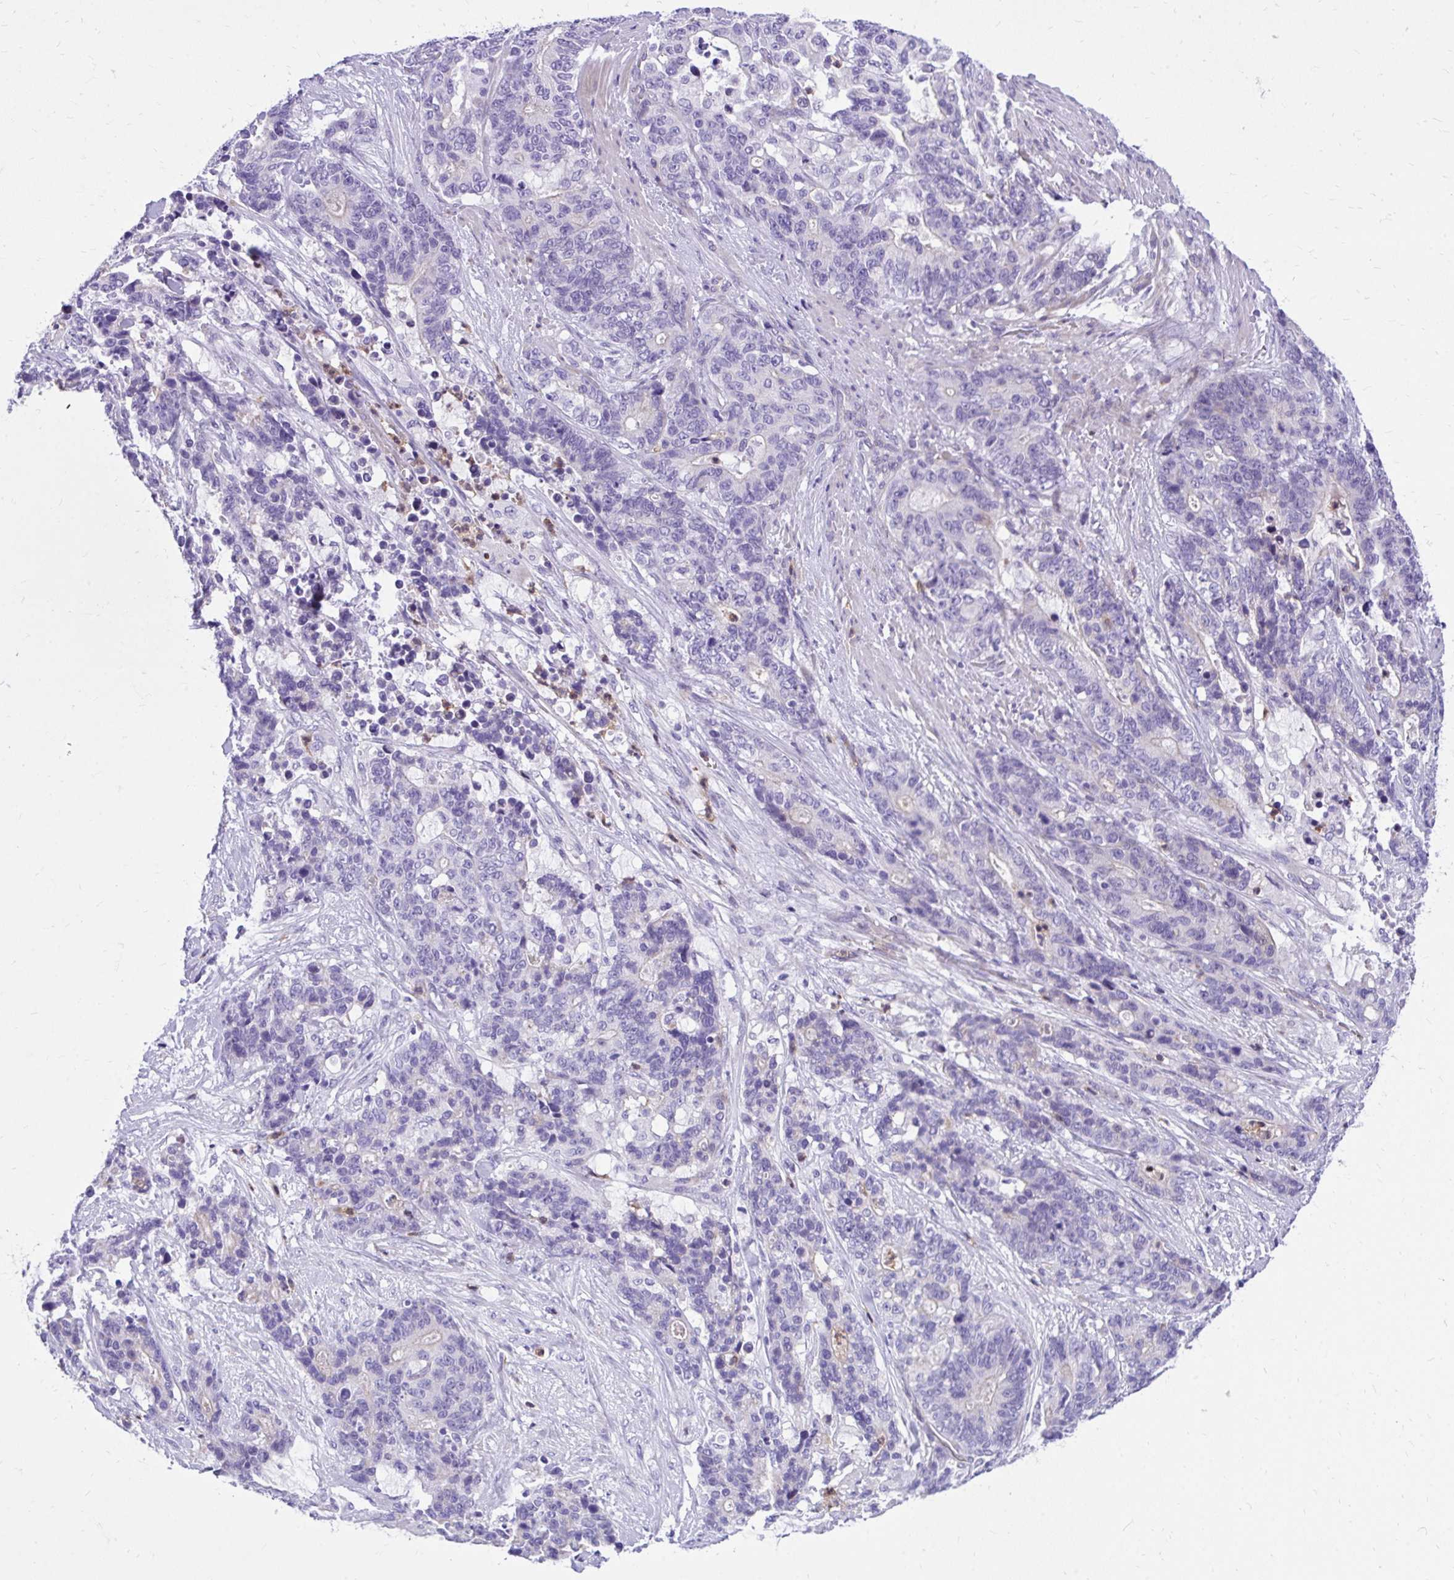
{"staining": {"intensity": "negative", "quantity": "none", "location": "none"}, "tissue": "stomach cancer", "cell_type": "Tumor cells", "image_type": "cancer", "snomed": [{"axis": "morphology", "description": "Normal tissue, NOS"}, {"axis": "morphology", "description": "Adenocarcinoma, NOS"}, {"axis": "topography", "description": "Stomach"}], "caption": "Immunohistochemistry histopathology image of neoplastic tissue: human stomach cancer stained with DAB shows no significant protein expression in tumor cells. (Immunohistochemistry (ihc), brightfield microscopy, high magnification).", "gene": "ADAMTSL1", "patient": {"sex": "female", "age": 64}}